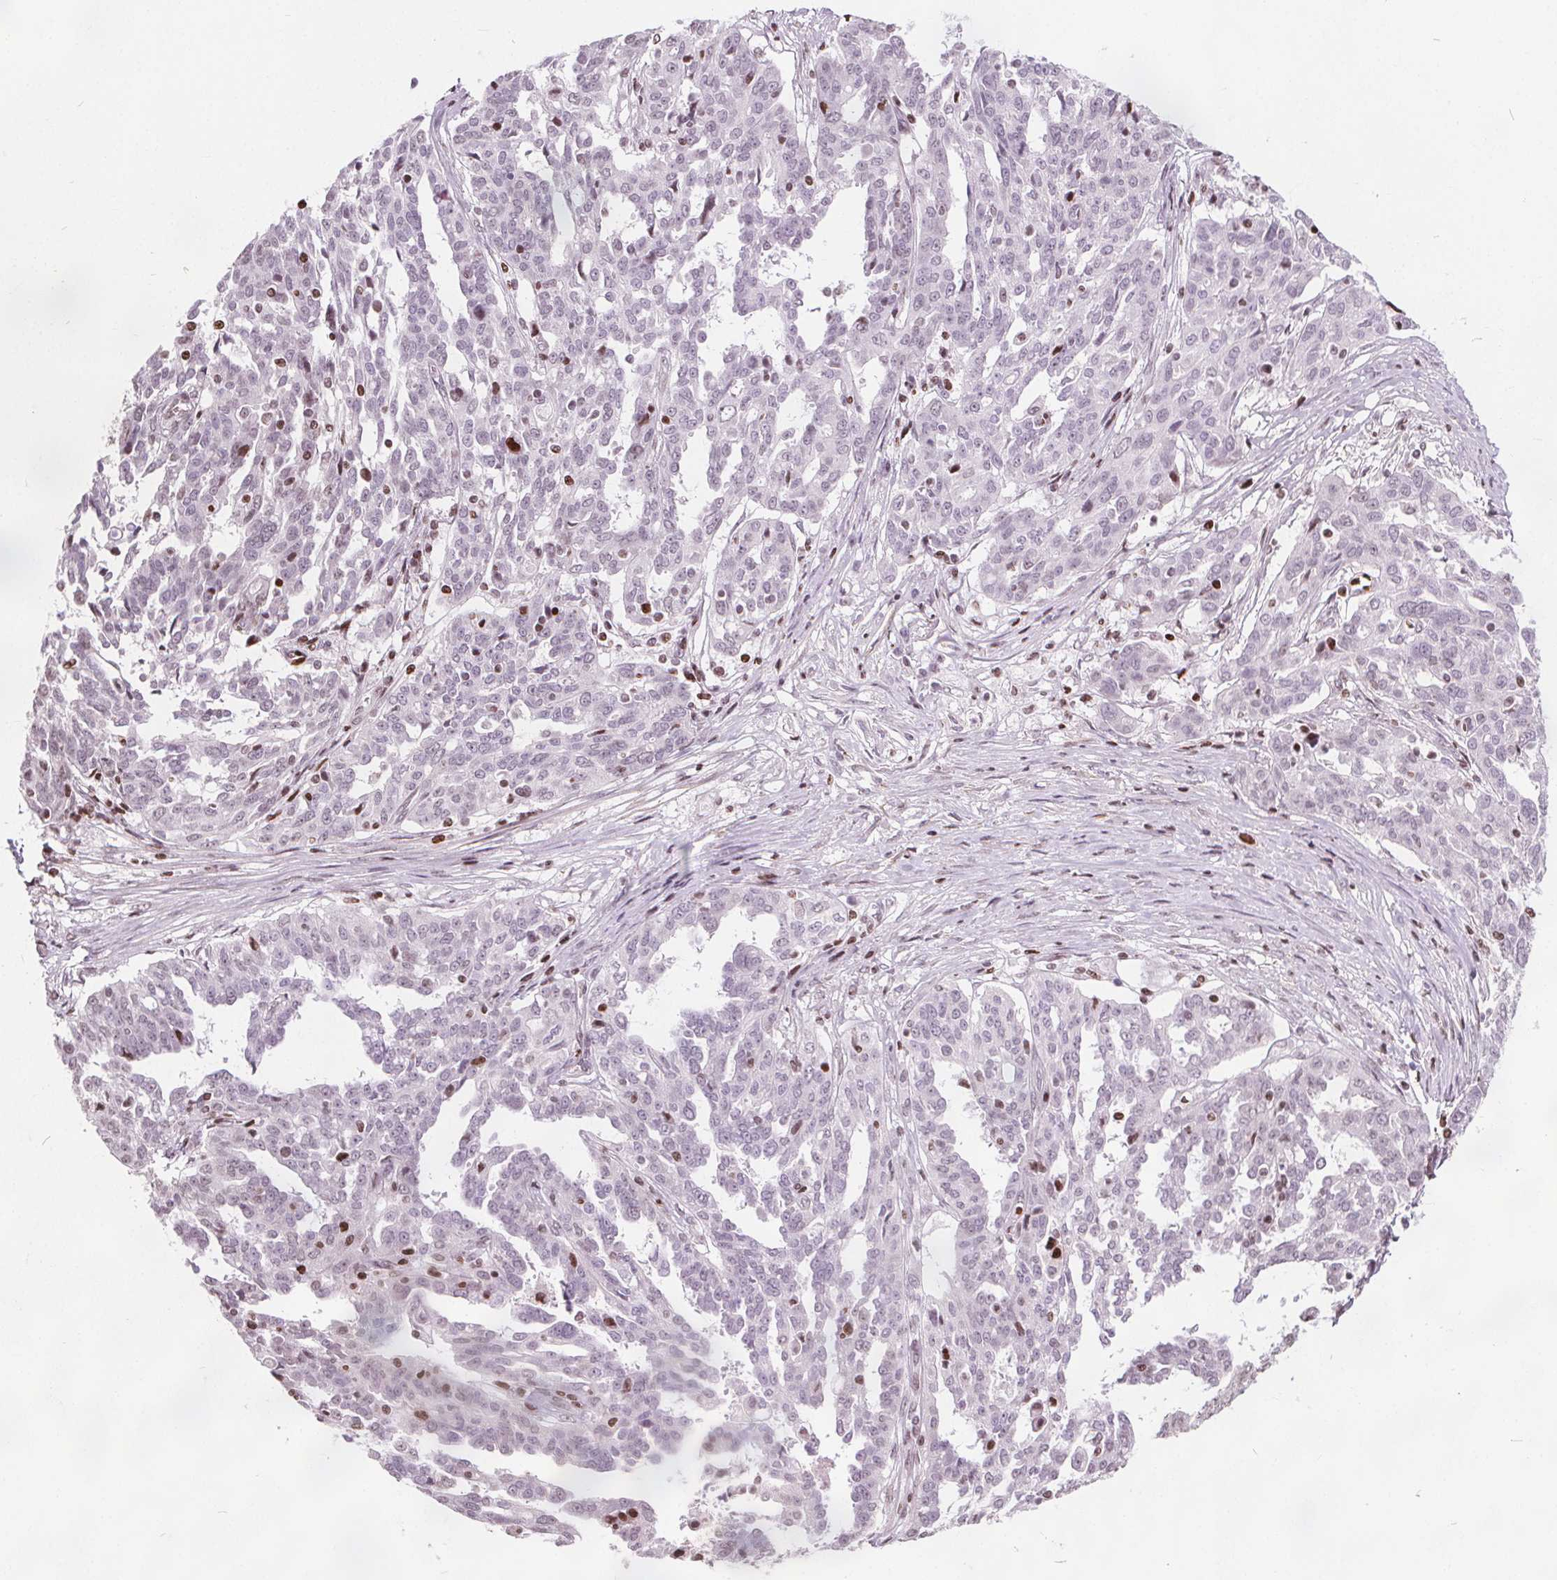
{"staining": {"intensity": "negative", "quantity": "none", "location": "none"}, "tissue": "ovarian cancer", "cell_type": "Tumor cells", "image_type": "cancer", "snomed": [{"axis": "morphology", "description": "Cystadenocarcinoma, serous, NOS"}, {"axis": "topography", "description": "Ovary"}], "caption": "IHC image of human ovarian cancer stained for a protein (brown), which displays no expression in tumor cells.", "gene": "ISLR2", "patient": {"sex": "female", "age": 67}}